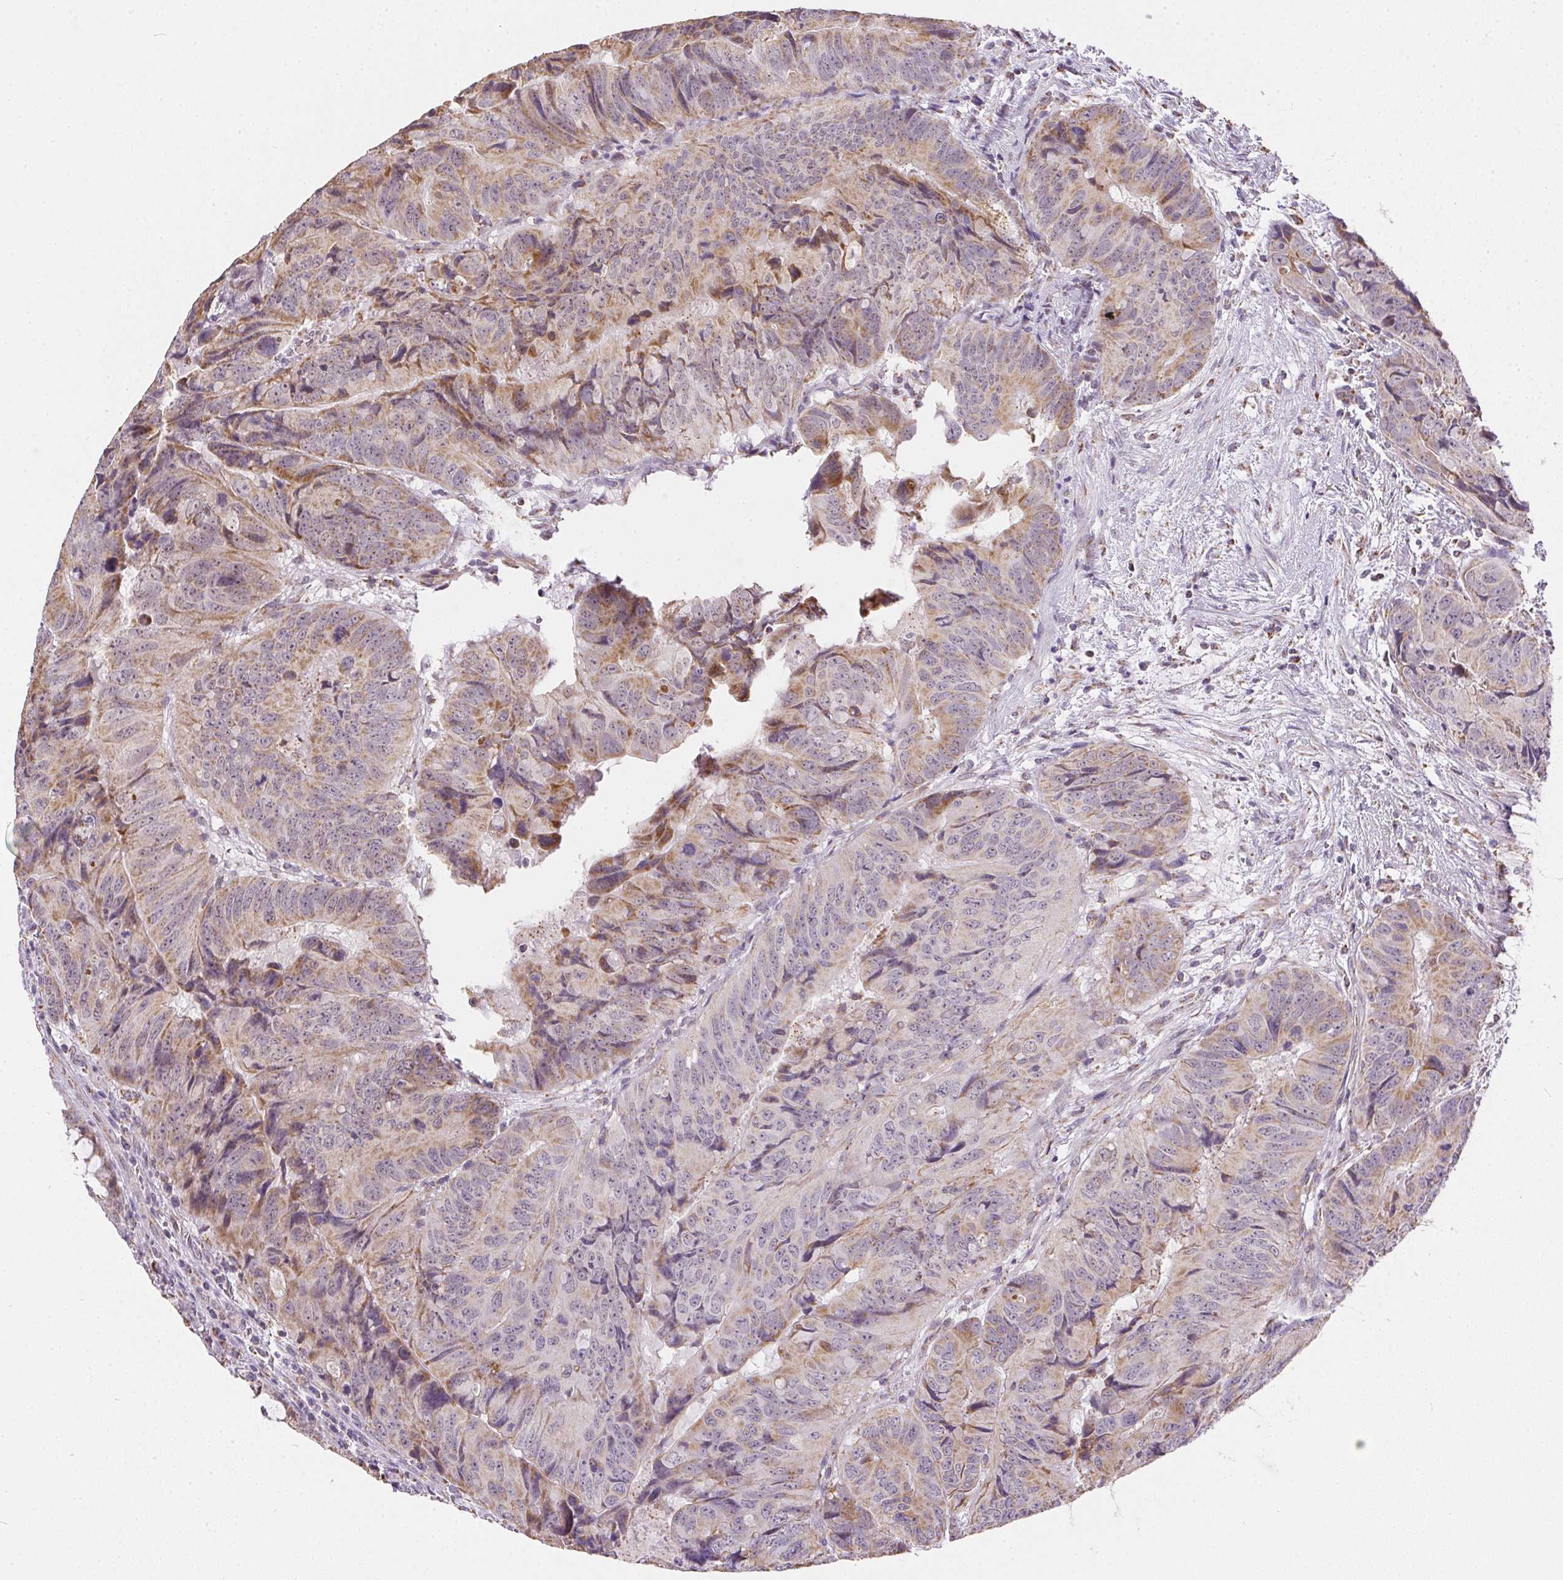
{"staining": {"intensity": "moderate", "quantity": "25%-75%", "location": "cytoplasmic/membranous"}, "tissue": "colorectal cancer", "cell_type": "Tumor cells", "image_type": "cancer", "snomed": [{"axis": "morphology", "description": "Adenocarcinoma, NOS"}, {"axis": "topography", "description": "Colon"}], "caption": "Protein staining reveals moderate cytoplasmic/membranous positivity in about 25%-75% of tumor cells in colorectal adenocarcinoma. (Brightfield microscopy of DAB IHC at high magnification).", "gene": "MAPK11", "patient": {"sex": "male", "age": 79}}